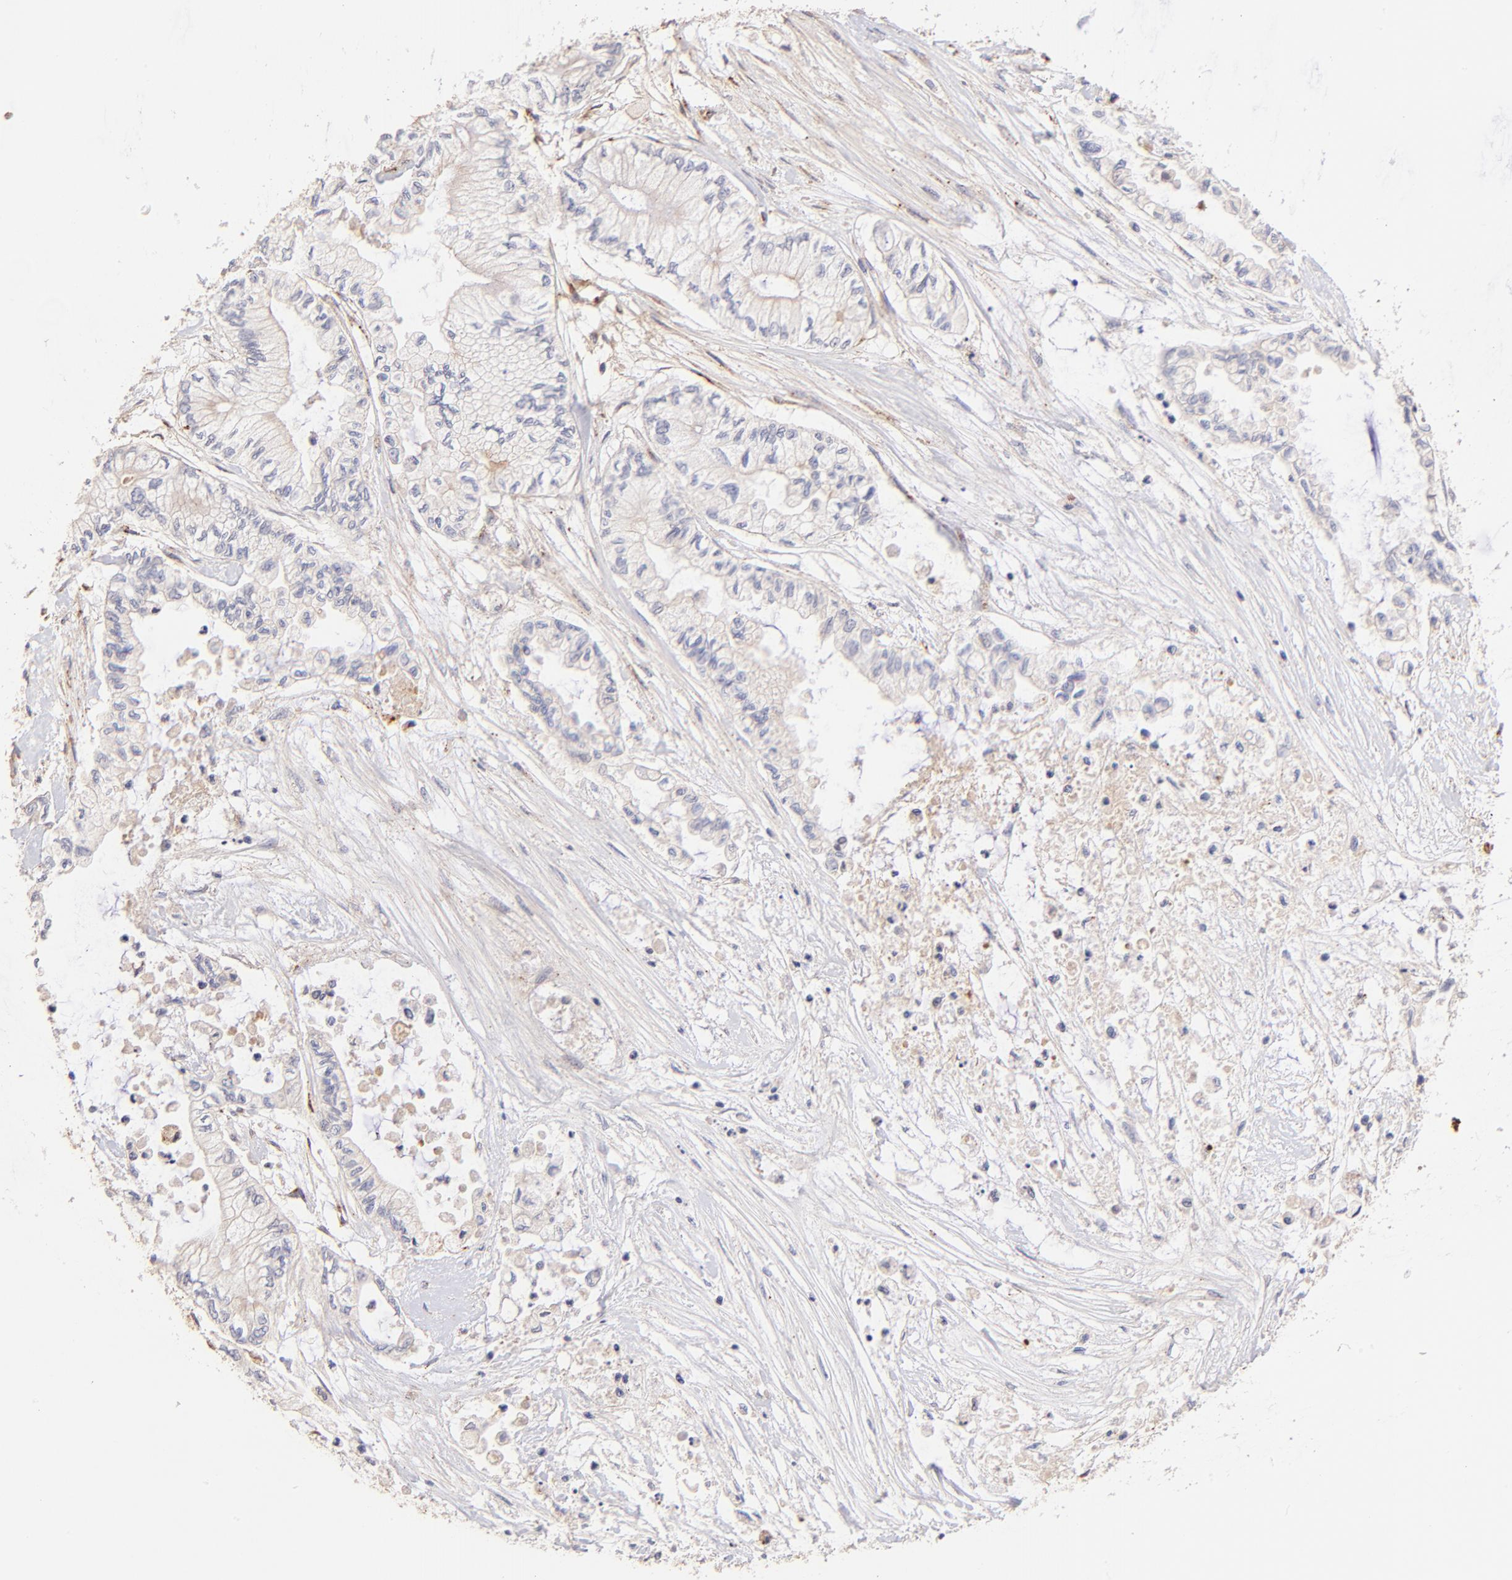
{"staining": {"intensity": "weak", "quantity": "<25%", "location": "cytoplasmic/membranous"}, "tissue": "pancreatic cancer", "cell_type": "Tumor cells", "image_type": "cancer", "snomed": [{"axis": "morphology", "description": "Adenocarcinoma, NOS"}, {"axis": "topography", "description": "Pancreas"}], "caption": "This is an IHC micrograph of pancreatic adenocarcinoma. There is no positivity in tumor cells.", "gene": "SPARC", "patient": {"sex": "male", "age": 79}}